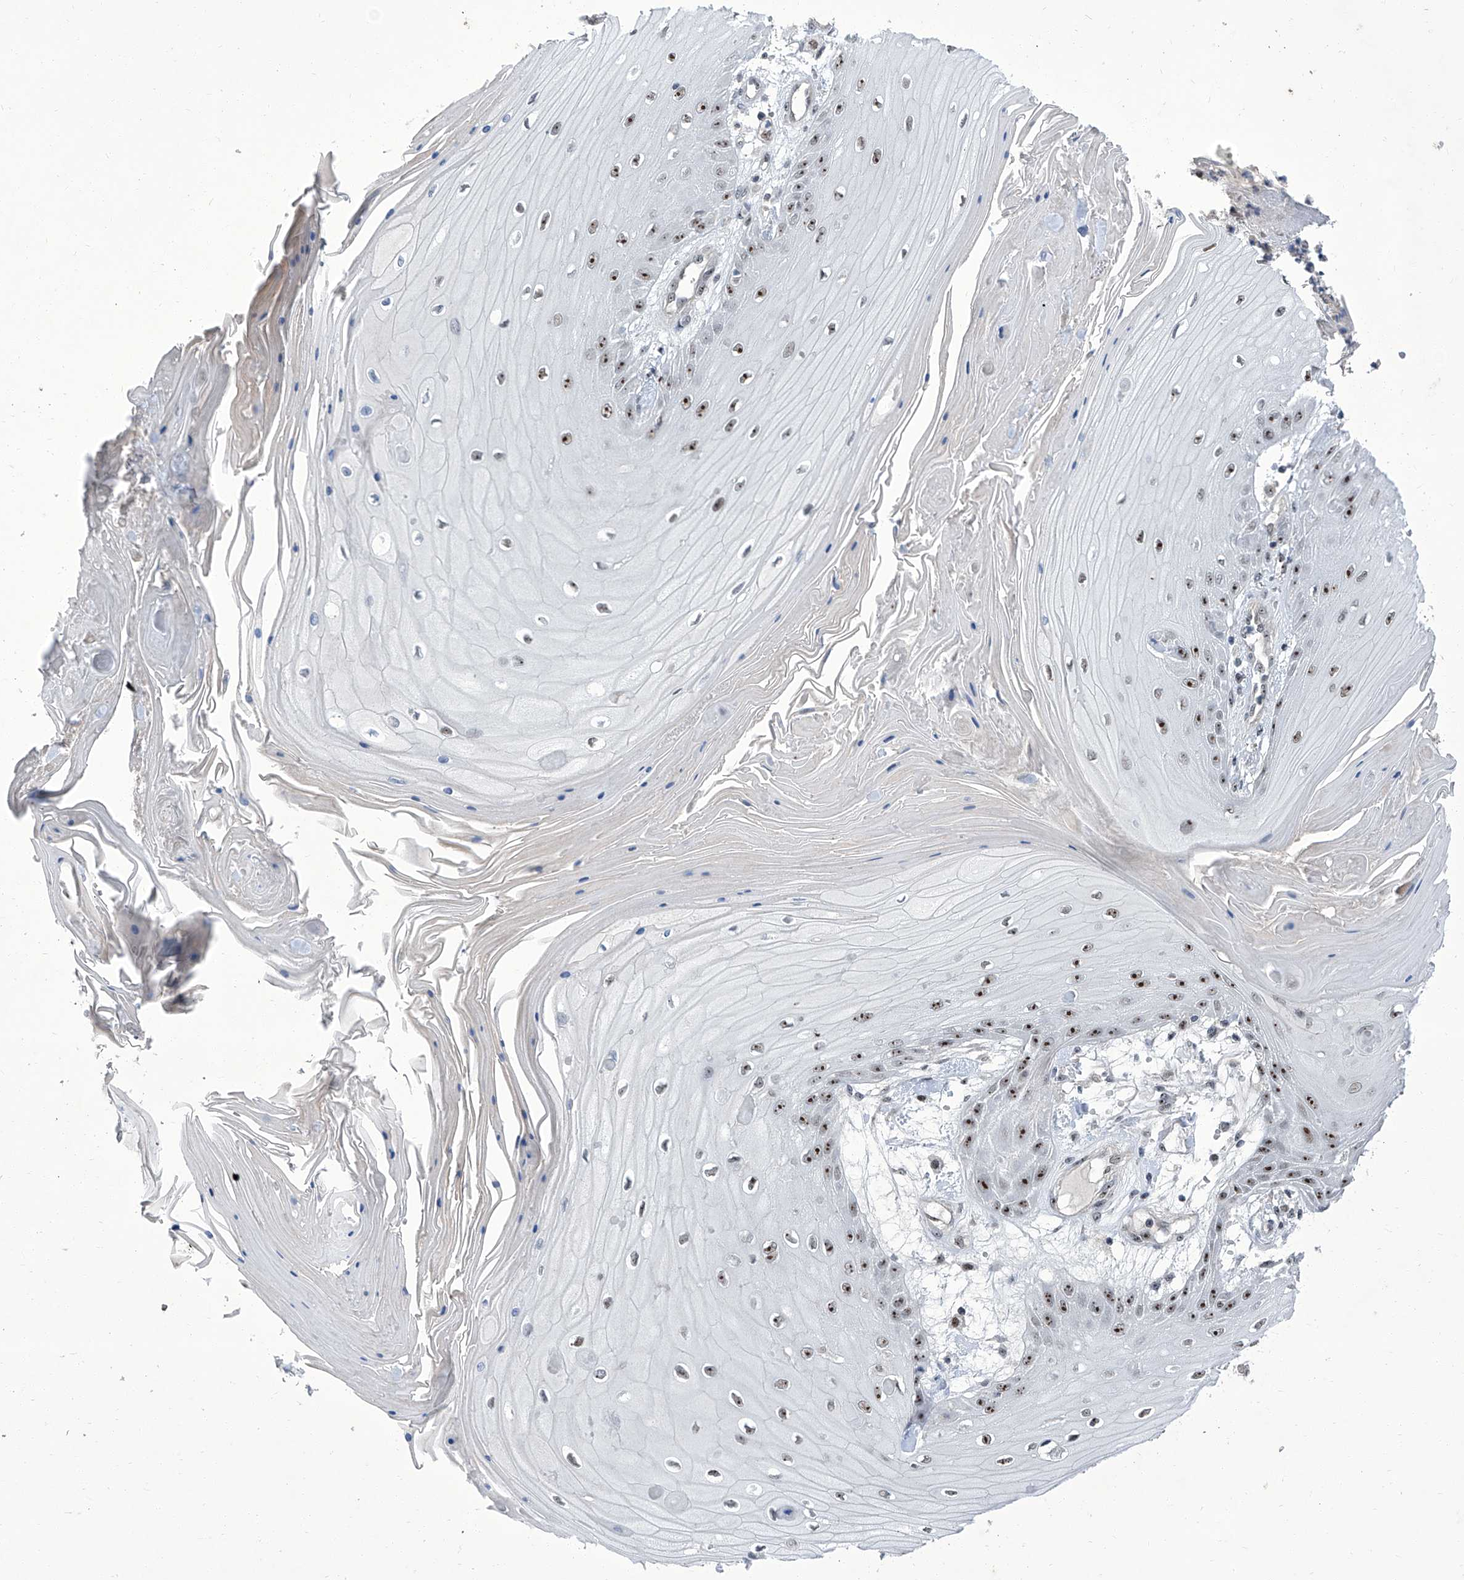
{"staining": {"intensity": "moderate", "quantity": ">75%", "location": "nuclear"}, "tissue": "skin cancer", "cell_type": "Tumor cells", "image_type": "cancer", "snomed": [{"axis": "morphology", "description": "Squamous cell carcinoma, NOS"}, {"axis": "topography", "description": "Skin"}], "caption": "A histopathology image showing moderate nuclear staining in about >75% of tumor cells in squamous cell carcinoma (skin), as visualized by brown immunohistochemical staining.", "gene": "CMTR1", "patient": {"sex": "male", "age": 74}}